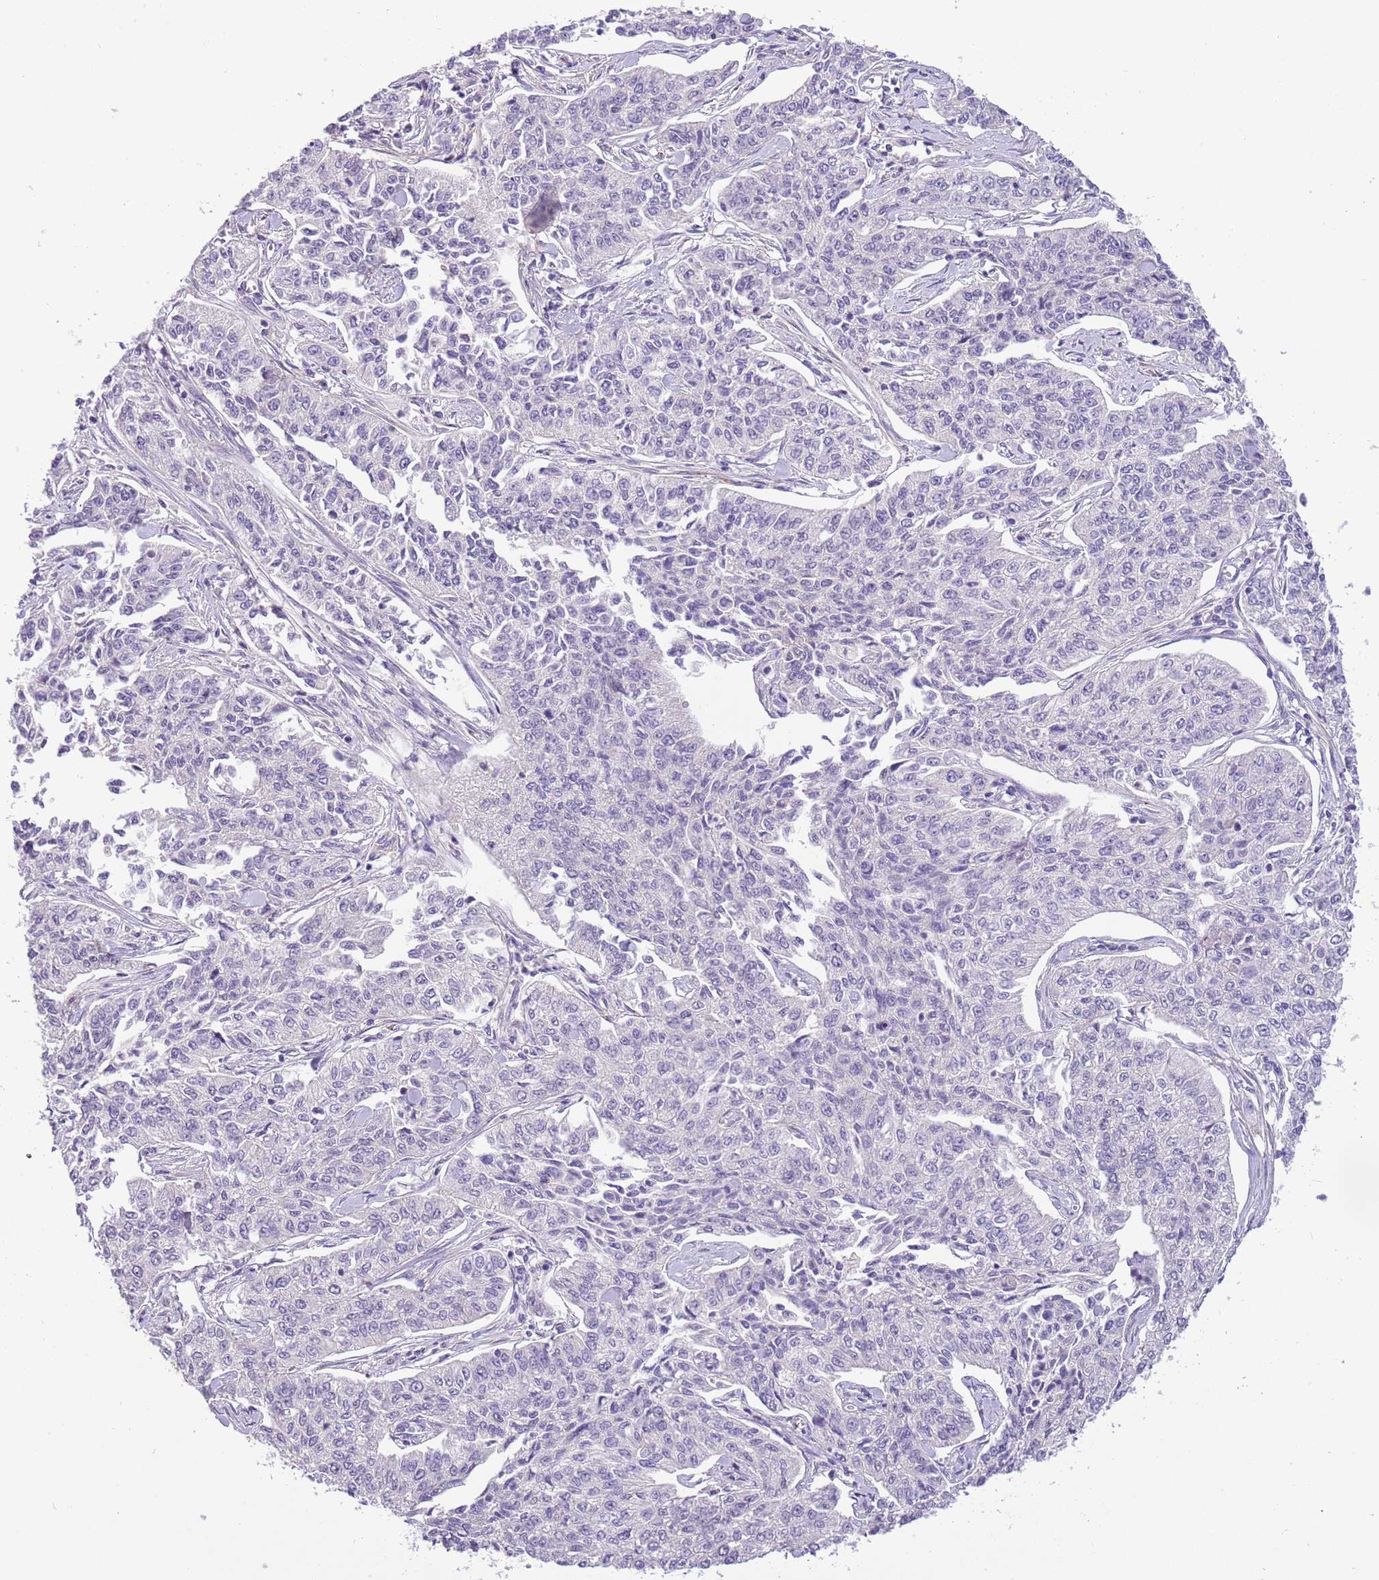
{"staining": {"intensity": "negative", "quantity": "none", "location": "none"}, "tissue": "cervical cancer", "cell_type": "Tumor cells", "image_type": "cancer", "snomed": [{"axis": "morphology", "description": "Squamous cell carcinoma, NOS"}, {"axis": "topography", "description": "Cervix"}], "caption": "IHC of squamous cell carcinoma (cervical) demonstrates no positivity in tumor cells.", "gene": "CFAP73", "patient": {"sex": "female", "age": 35}}